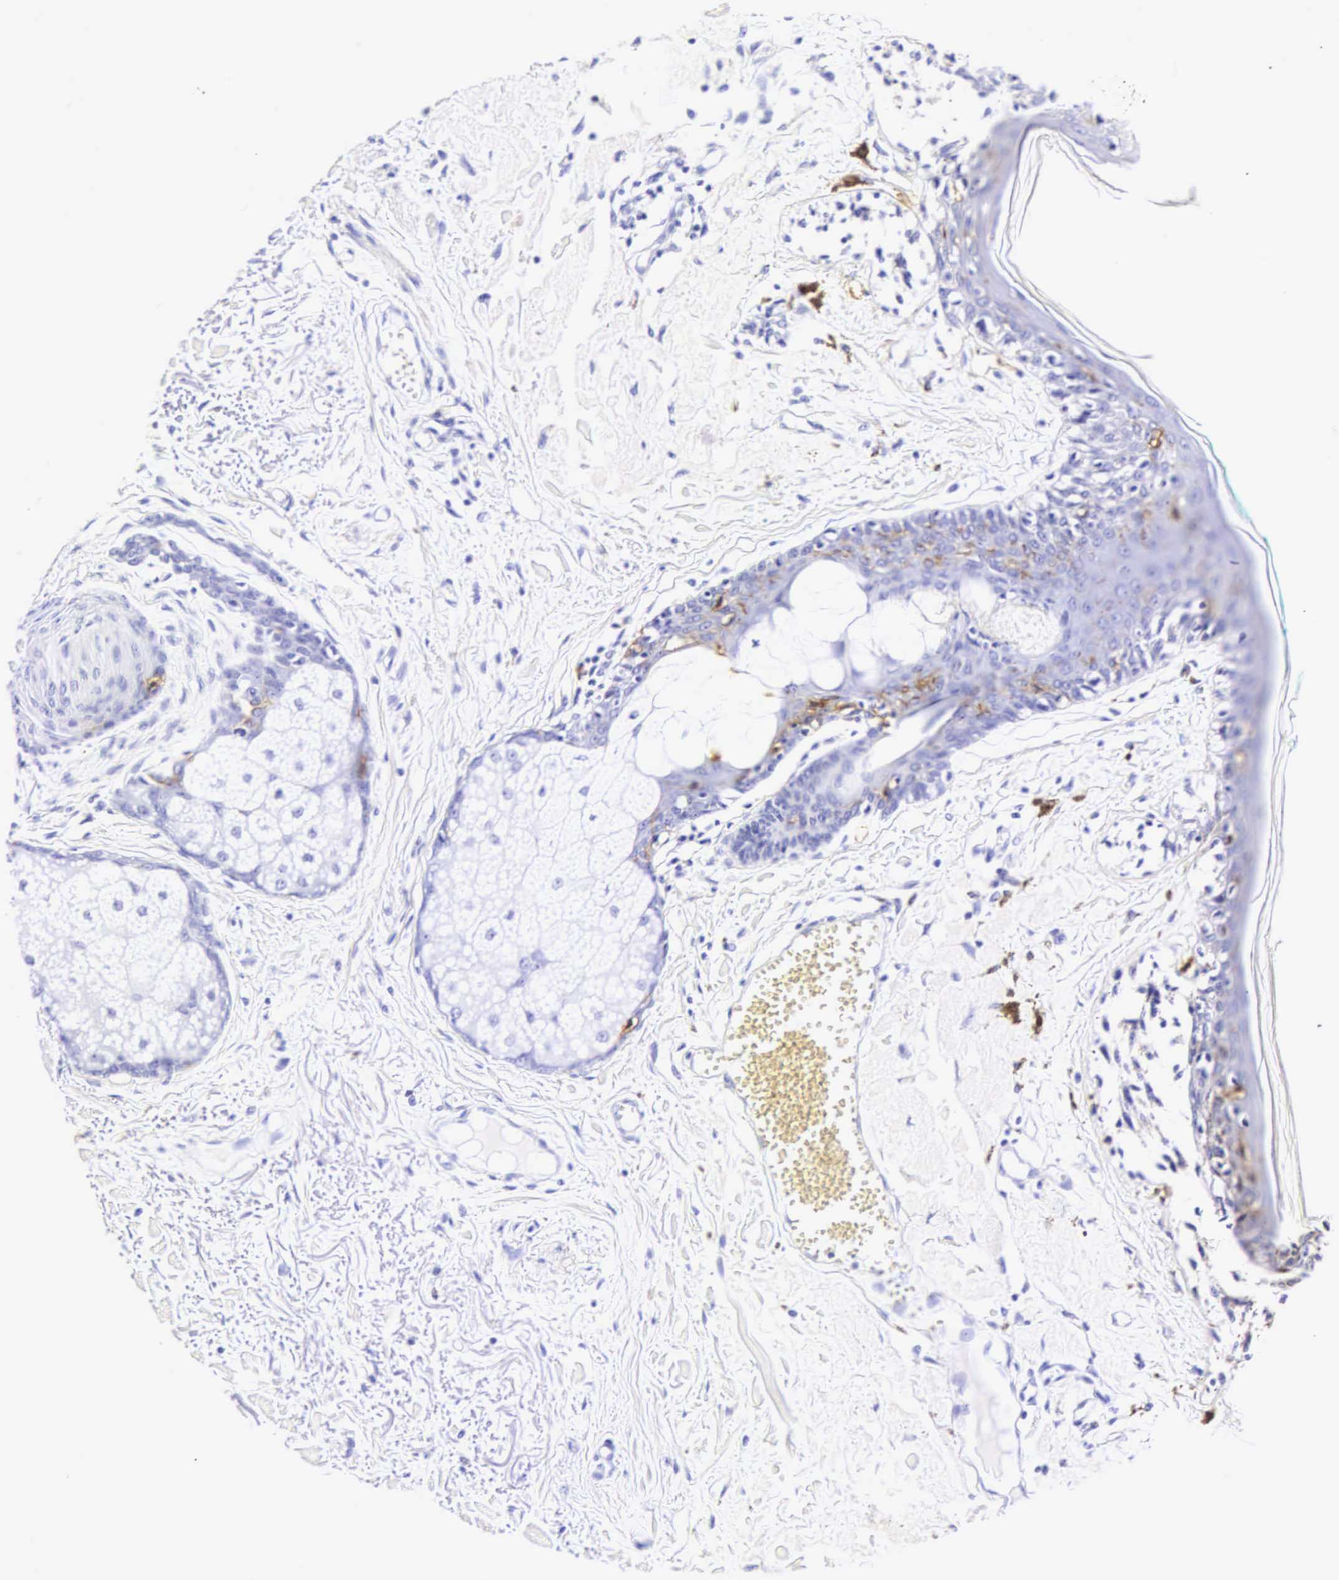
{"staining": {"intensity": "weak", "quantity": "<25%", "location": "cytoplasmic/membranous"}, "tissue": "melanoma", "cell_type": "Tumor cells", "image_type": "cancer", "snomed": [{"axis": "morphology", "description": "Malignant melanoma, NOS"}, {"axis": "topography", "description": "Skin"}], "caption": "High power microscopy image of an immunohistochemistry photomicrograph of melanoma, revealing no significant staining in tumor cells.", "gene": "CD1A", "patient": {"sex": "male", "age": 80}}